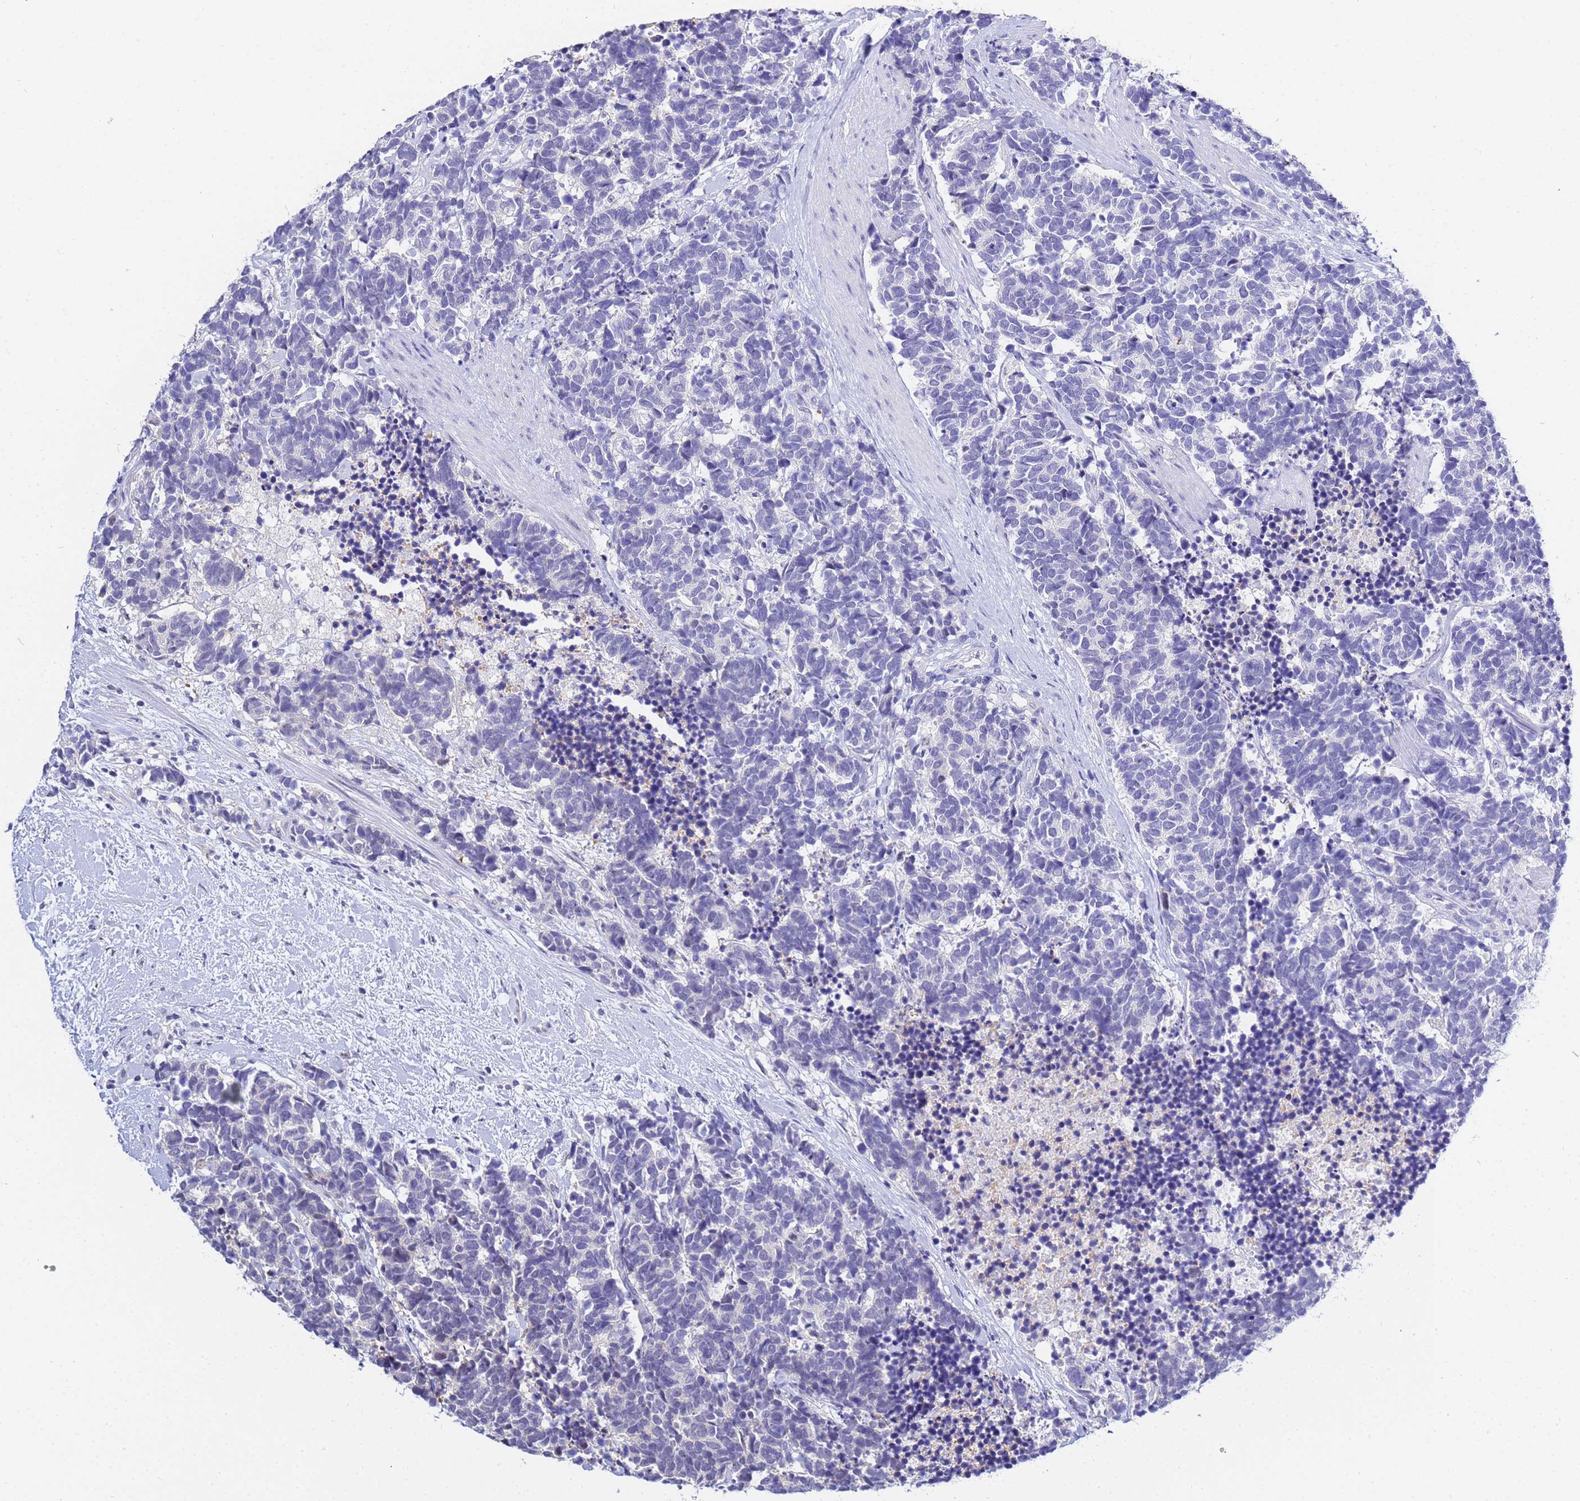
{"staining": {"intensity": "negative", "quantity": "none", "location": "none"}, "tissue": "carcinoid", "cell_type": "Tumor cells", "image_type": "cancer", "snomed": [{"axis": "morphology", "description": "Carcinoma, NOS"}, {"axis": "morphology", "description": "Carcinoid, malignant, NOS"}, {"axis": "topography", "description": "Prostate"}], "caption": "Tumor cells show no significant expression in carcinoid (malignant).", "gene": "ACTL6B", "patient": {"sex": "male", "age": 57}}